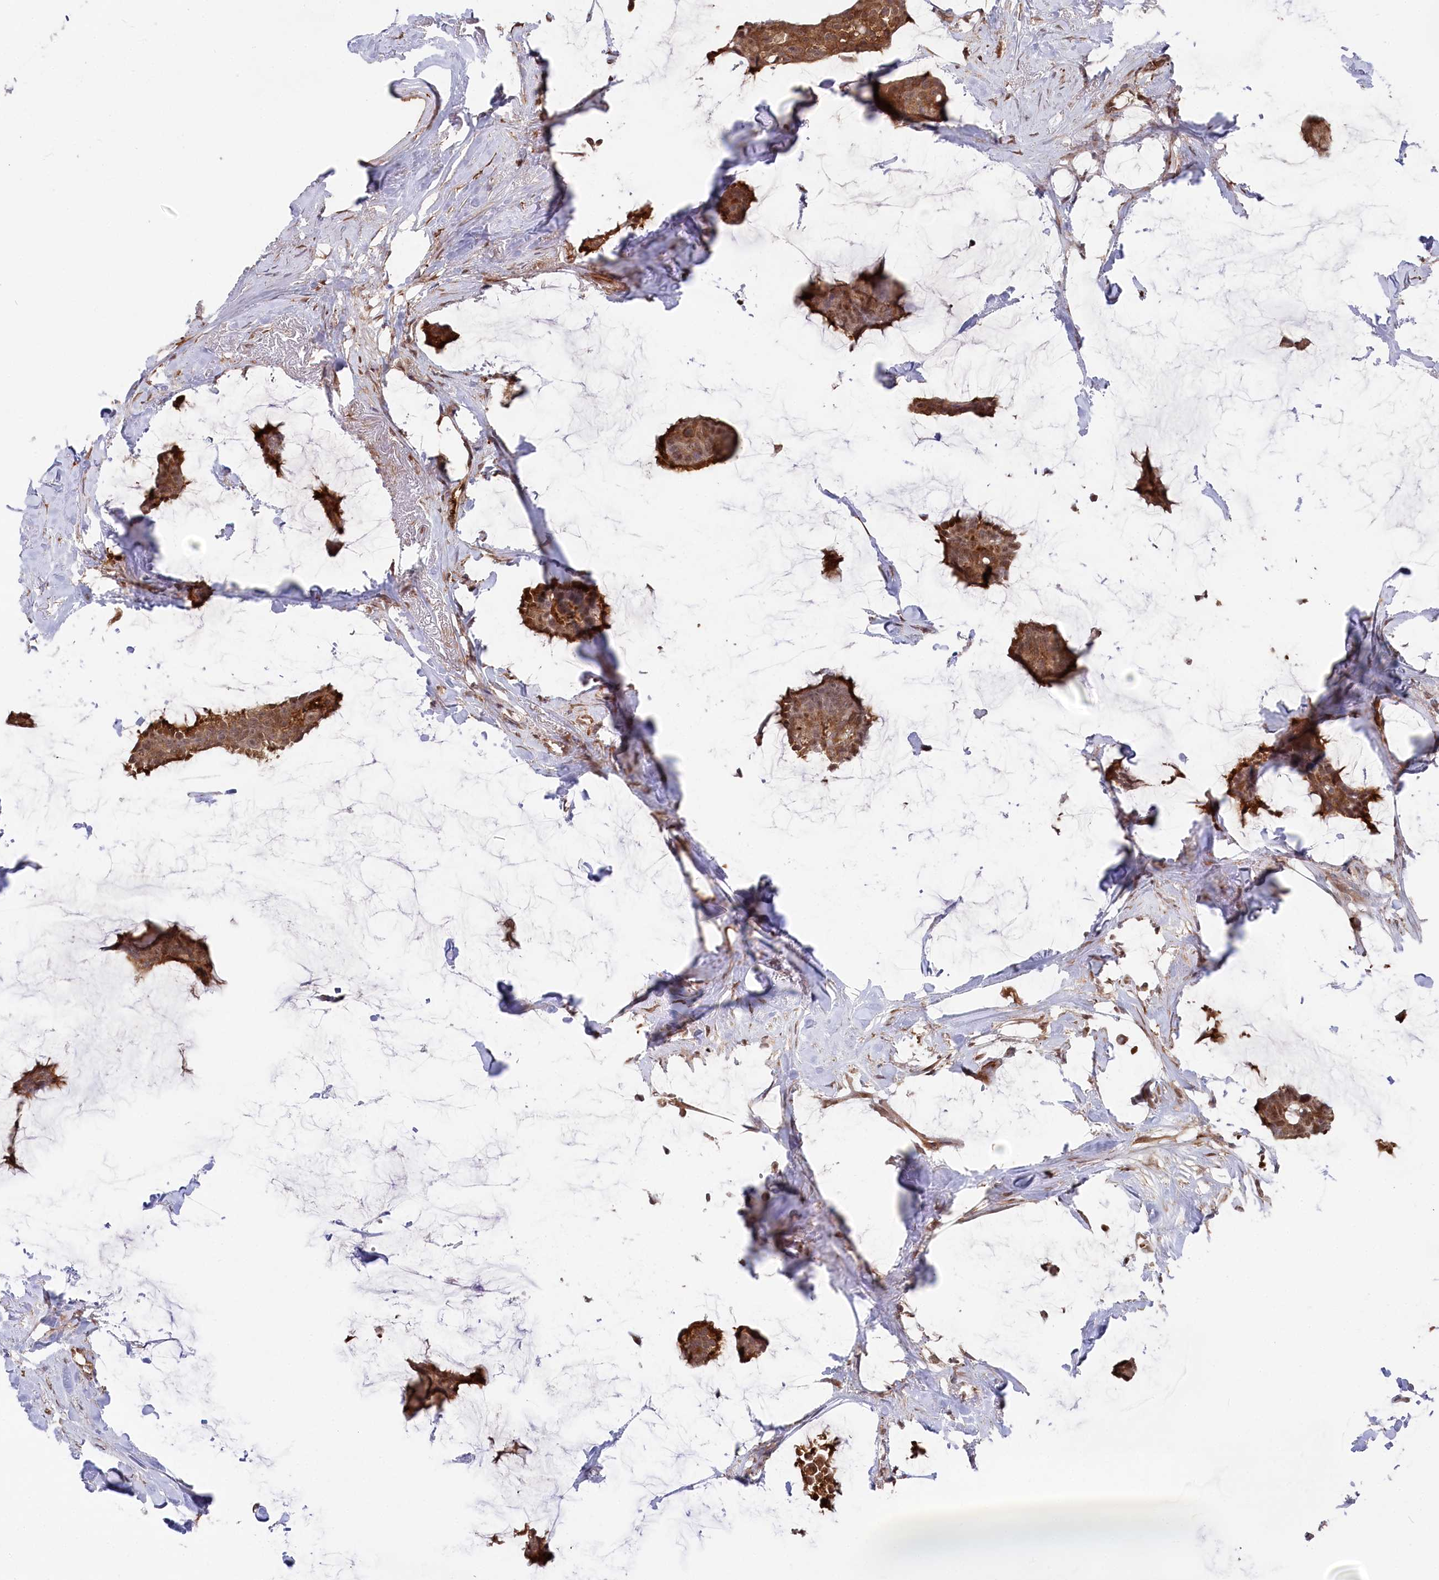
{"staining": {"intensity": "moderate", "quantity": ">75%", "location": "cytoplasmic/membranous"}, "tissue": "breast cancer", "cell_type": "Tumor cells", "image_type": "cancer", "snomed": [{"axis": "morphology", "description": "Duct carcinoma"}, {"axis": "topography", "description": "Breast"}], "caption": "Protein expression analysis of breast cancer (infiltrating ductal carcinoma) displays moderate cytoplasmic/membranous positivity in approximately >75% of tumor cells.", "gene": "PSMA1", "patient": {"sex": "female", "age": 93}}